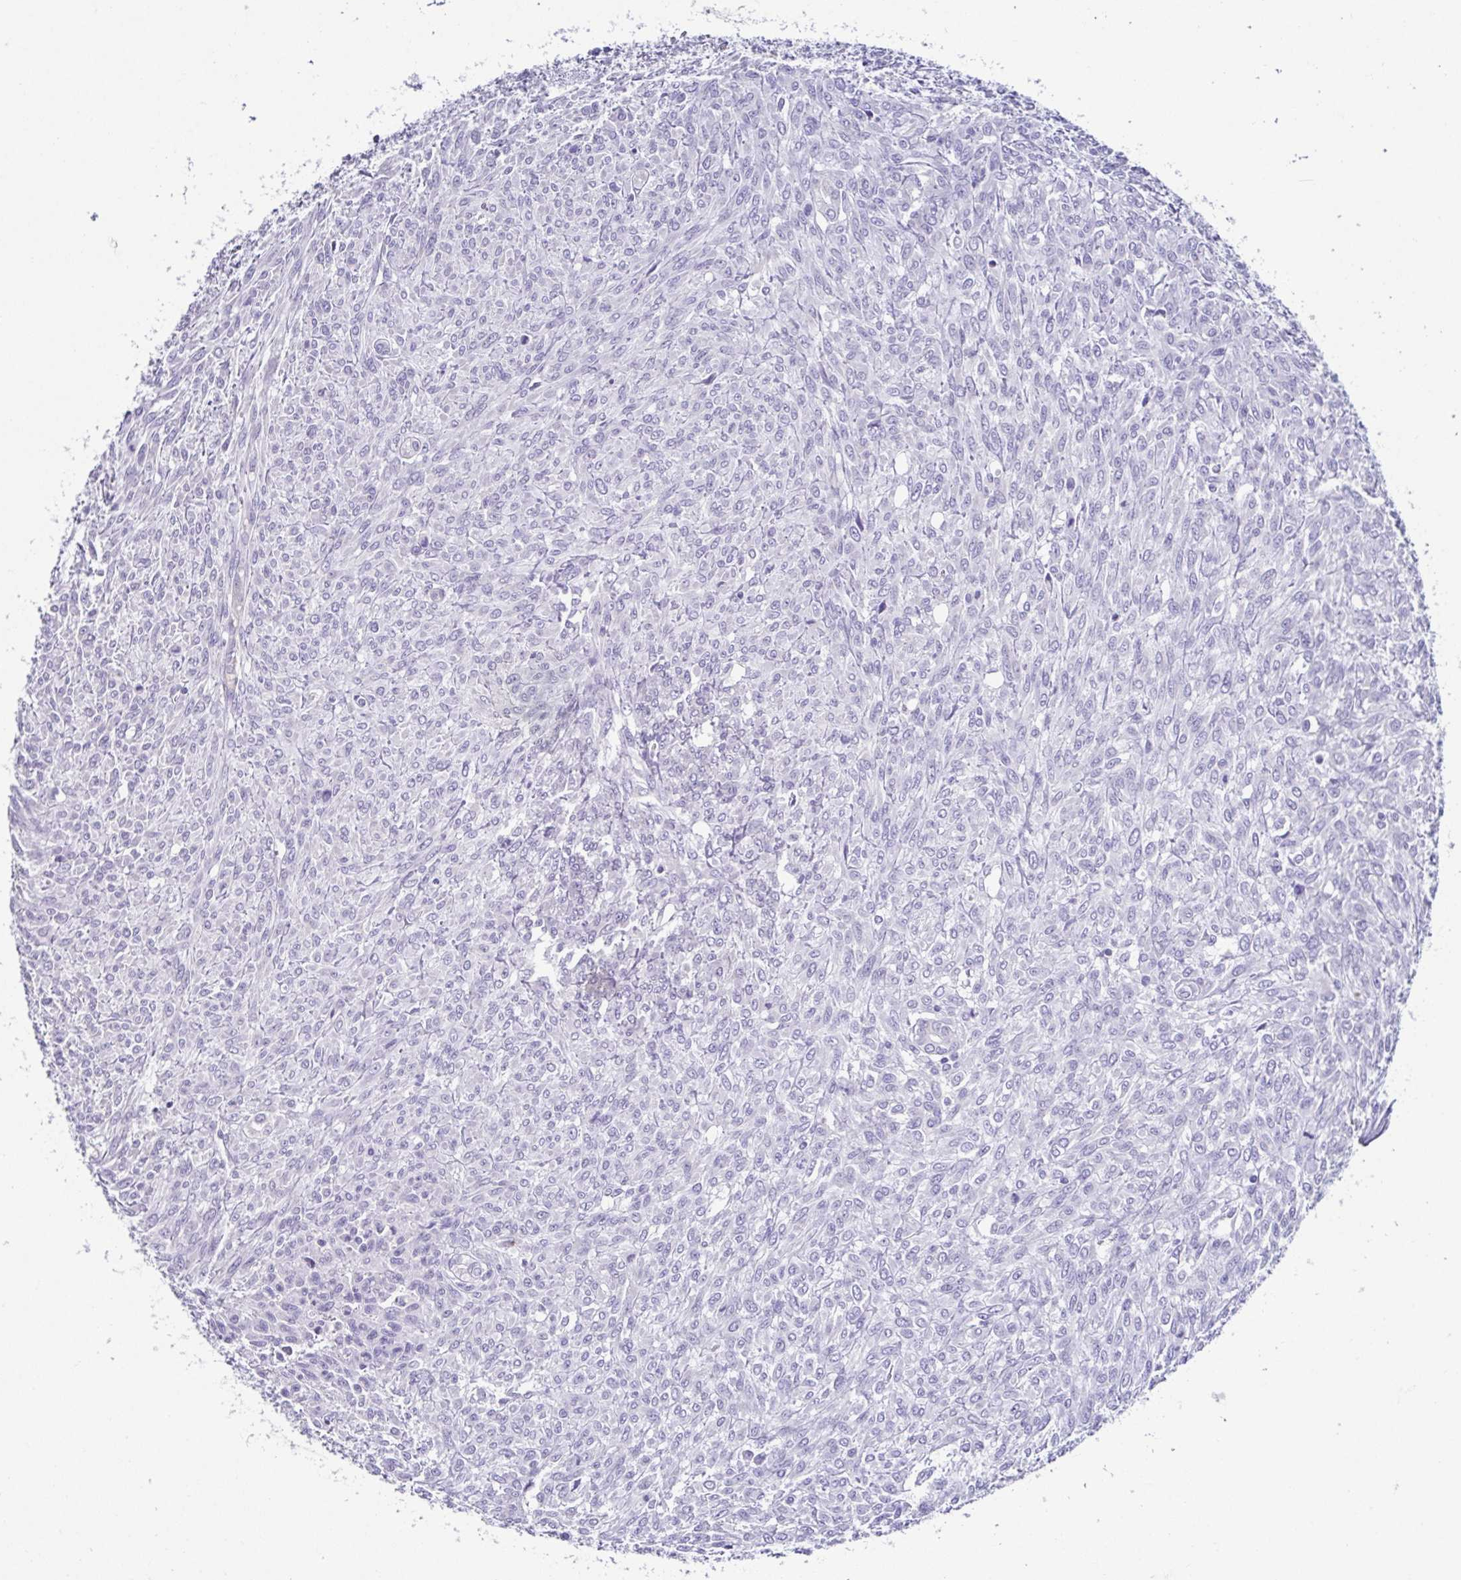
{"staining": {"intensity": "negative", "quantity": "none", "location": "none"}, "tissue": "renal cancer", "cell_type": "Tumor cells", "image_type": "cancer", "snomed": [{"axis": "morphology", "description": "Adenocarcinoma, NOS"}, {"axis": "topography", "description": "Kidney"}], "caption": "This is an immunohistochemistry (IHC) image of human renal cancer. There is no staining in tumor cells.", "gene": "RDH11", "patient": {"sex": "male", "age": 58}}